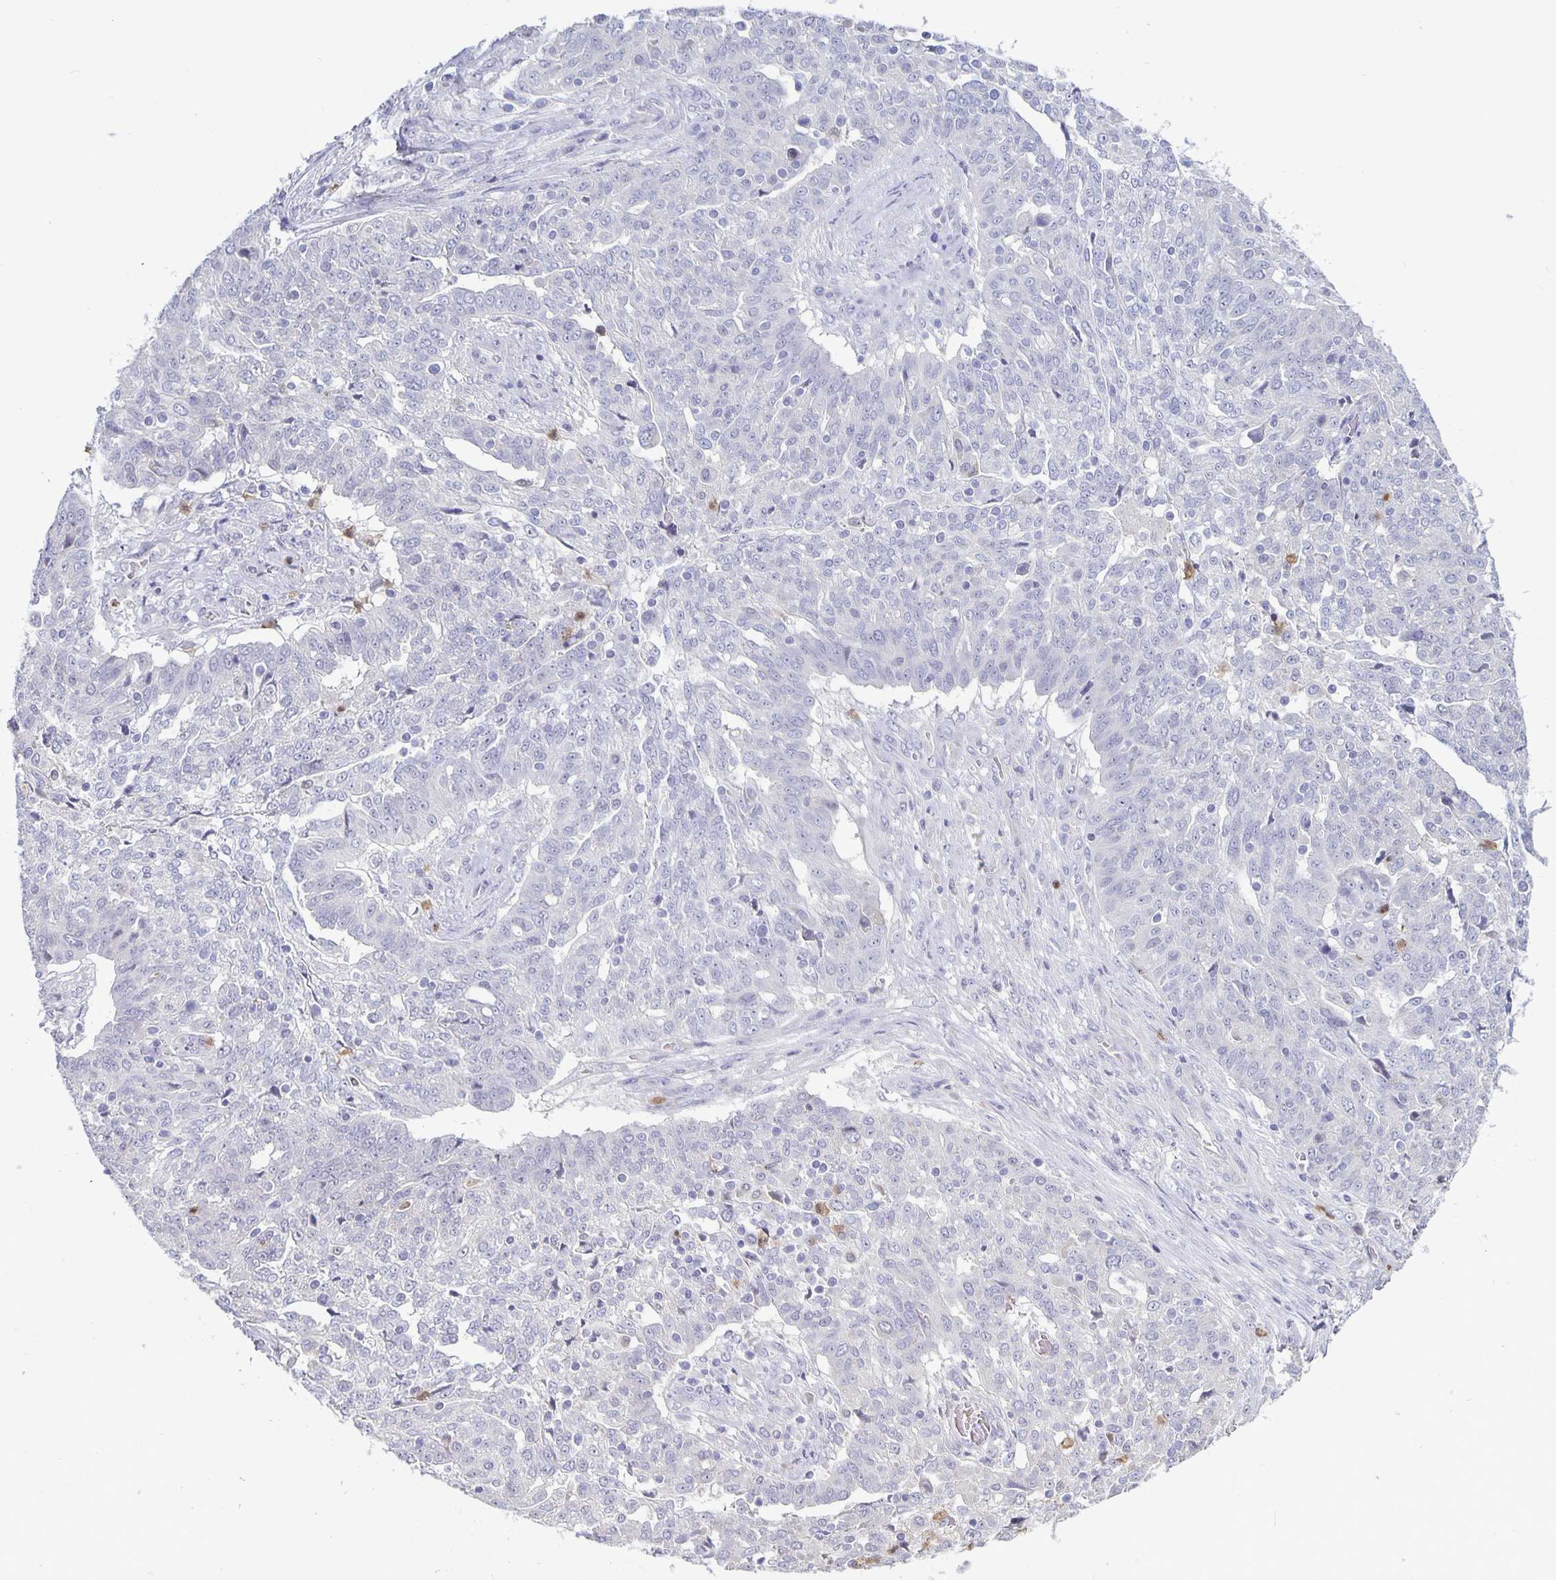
{"staining": {"intensity": "negative", "quantity": "none", "location": "none"}, "tissue": "ovarian cancer", "cell_type": "Tumor cells", "image_type": "cancer", "snomed": [{"axis": "morphology", "description": "Cystadenocarcinoma, serous, NOS"}, {"axis": "topography", "description": "Ovary"}], "caption": "IHC micrograph of neoplastic tissue: human ovarian cancer (serous cystadenocarcinoma) stained with DAB displays no significant protein staining in tumor cells.", "gene": "PLCB3", "patient": {"sex": "female", "age": 67}}